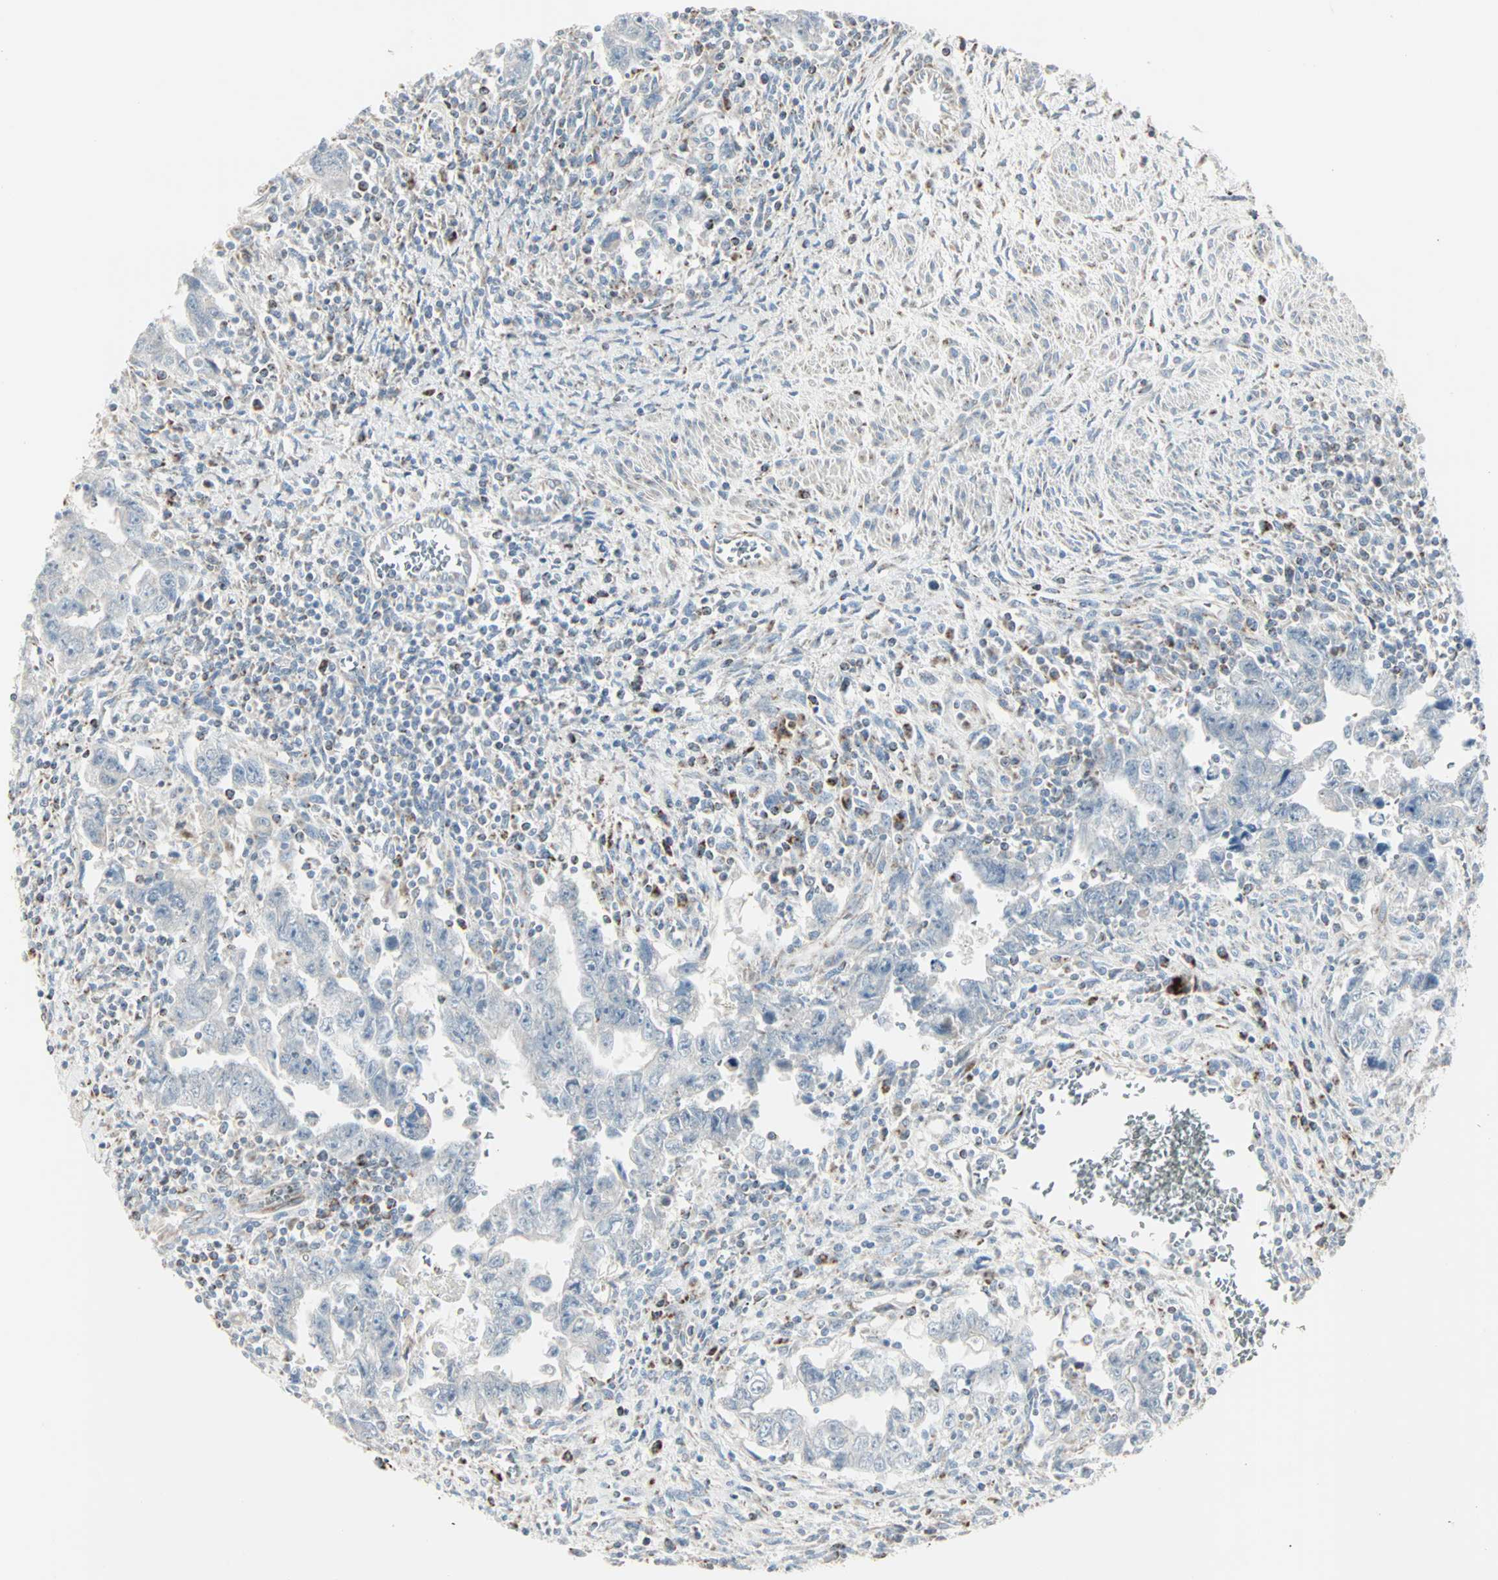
{"staining": {"intensity": "negative", "quantity": "none", "location": "none"}, "tissue": "testis cancer", "cell_type": "Tumor cells", "image_type": "cancer", "snomed": [{"axis": "morphology", "description": "Carcinoma, Embryonal, NOS"}, {"axis": "topography", "description": "Testis"}], "caption": "DAB (3,3'-diaminobenzidine) immunohistochemical staining of human testis cancer (embryonal carcinoma) reveals no significant staining in tumor cells. (DAB (3,3'-diaminobenzidine) immunohistochemistry (IHC) with hematoxylin counter stain).", "gene": "IDH2", "patient": {"sex": "male", "age": 28}}